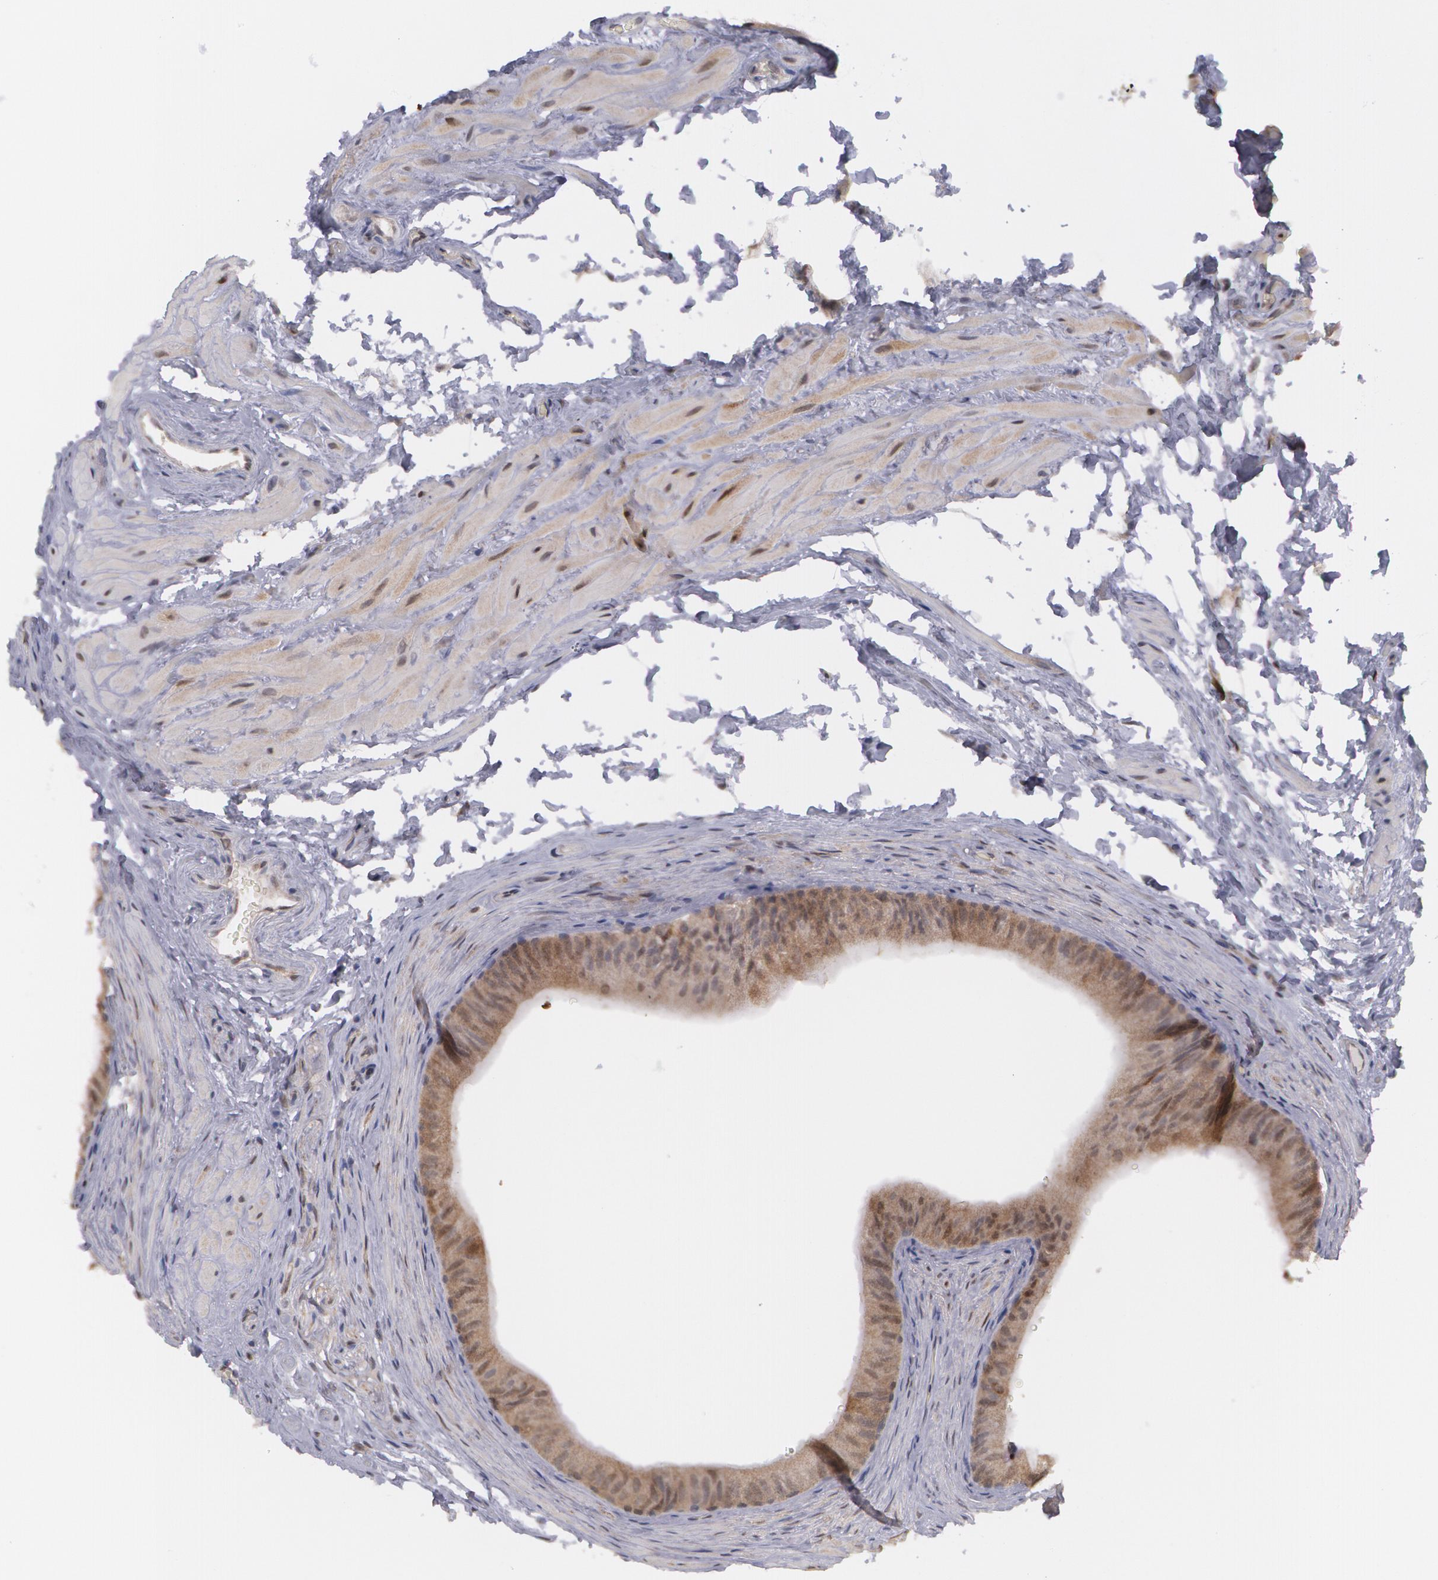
{"staining": {"intensity": "moderate", "quantity": "25%-75%", "location": "cytoplasmic/membranous"}, "tissue": "epididymis", "cell_type": "Glandular cells", "image_type": "normal", "snomed": [{"axis": "morphology", "description": "Normal tissue, NOS"}, {"axis": "topography", "description": "Testis"}, {"axis": "topography", "description": "Epididymis"}], "caption": "Epididymis was stained to show a protein in brown. There is medium levels of moderate cytoplasmic/membranous positivity in about 25%-75% of glandular cells. The protein is stained brown, and the nuclei are stained in blue (DAB (3,3'-diaminobenzidine) IHC with brightfield microscopy, high magnification).", "gene": "TXNRD1", "patient": {"sex": "male", "age": 36}}